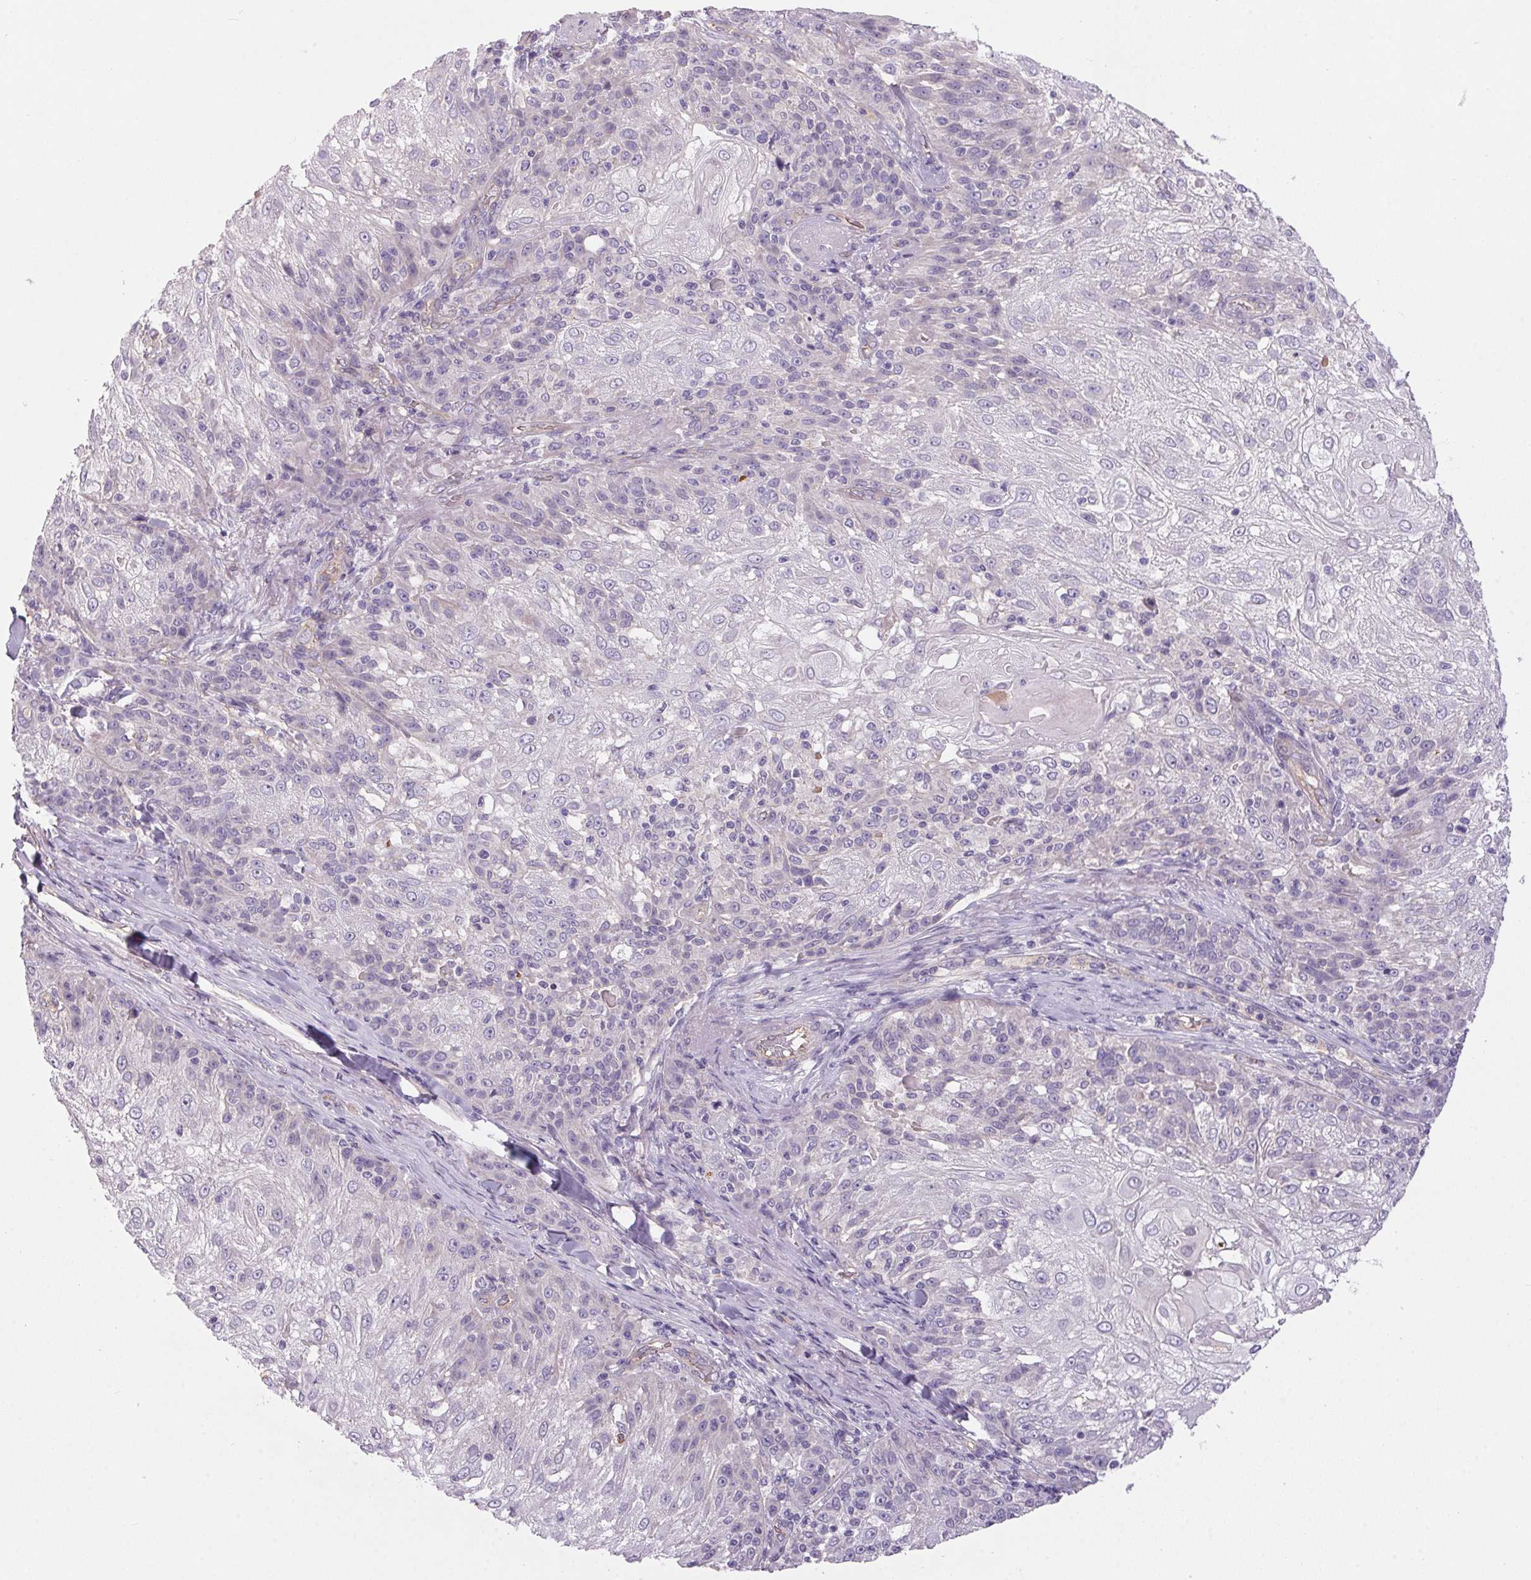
{"staining": {"intensity": "negative", "quantity": "none", "location": "none"}, "tissue": "skin cancer", "cell_type": "Tumor cells", "image_type": "cancer", "snomed": [{"axis": "morphology", "description": "Normal tissue, NOS"}, {"axis": "morphology", "description": "Squamous cell carcinoma, NOS"}, {"axis": "topography", "description": "Skin"}], "caption": "The photomicrograph displays no staining of tumor cells in squamous cell carcinoma (skin).", "gene": "APOC4", "patient": {"sex": "female", "age": 83}}